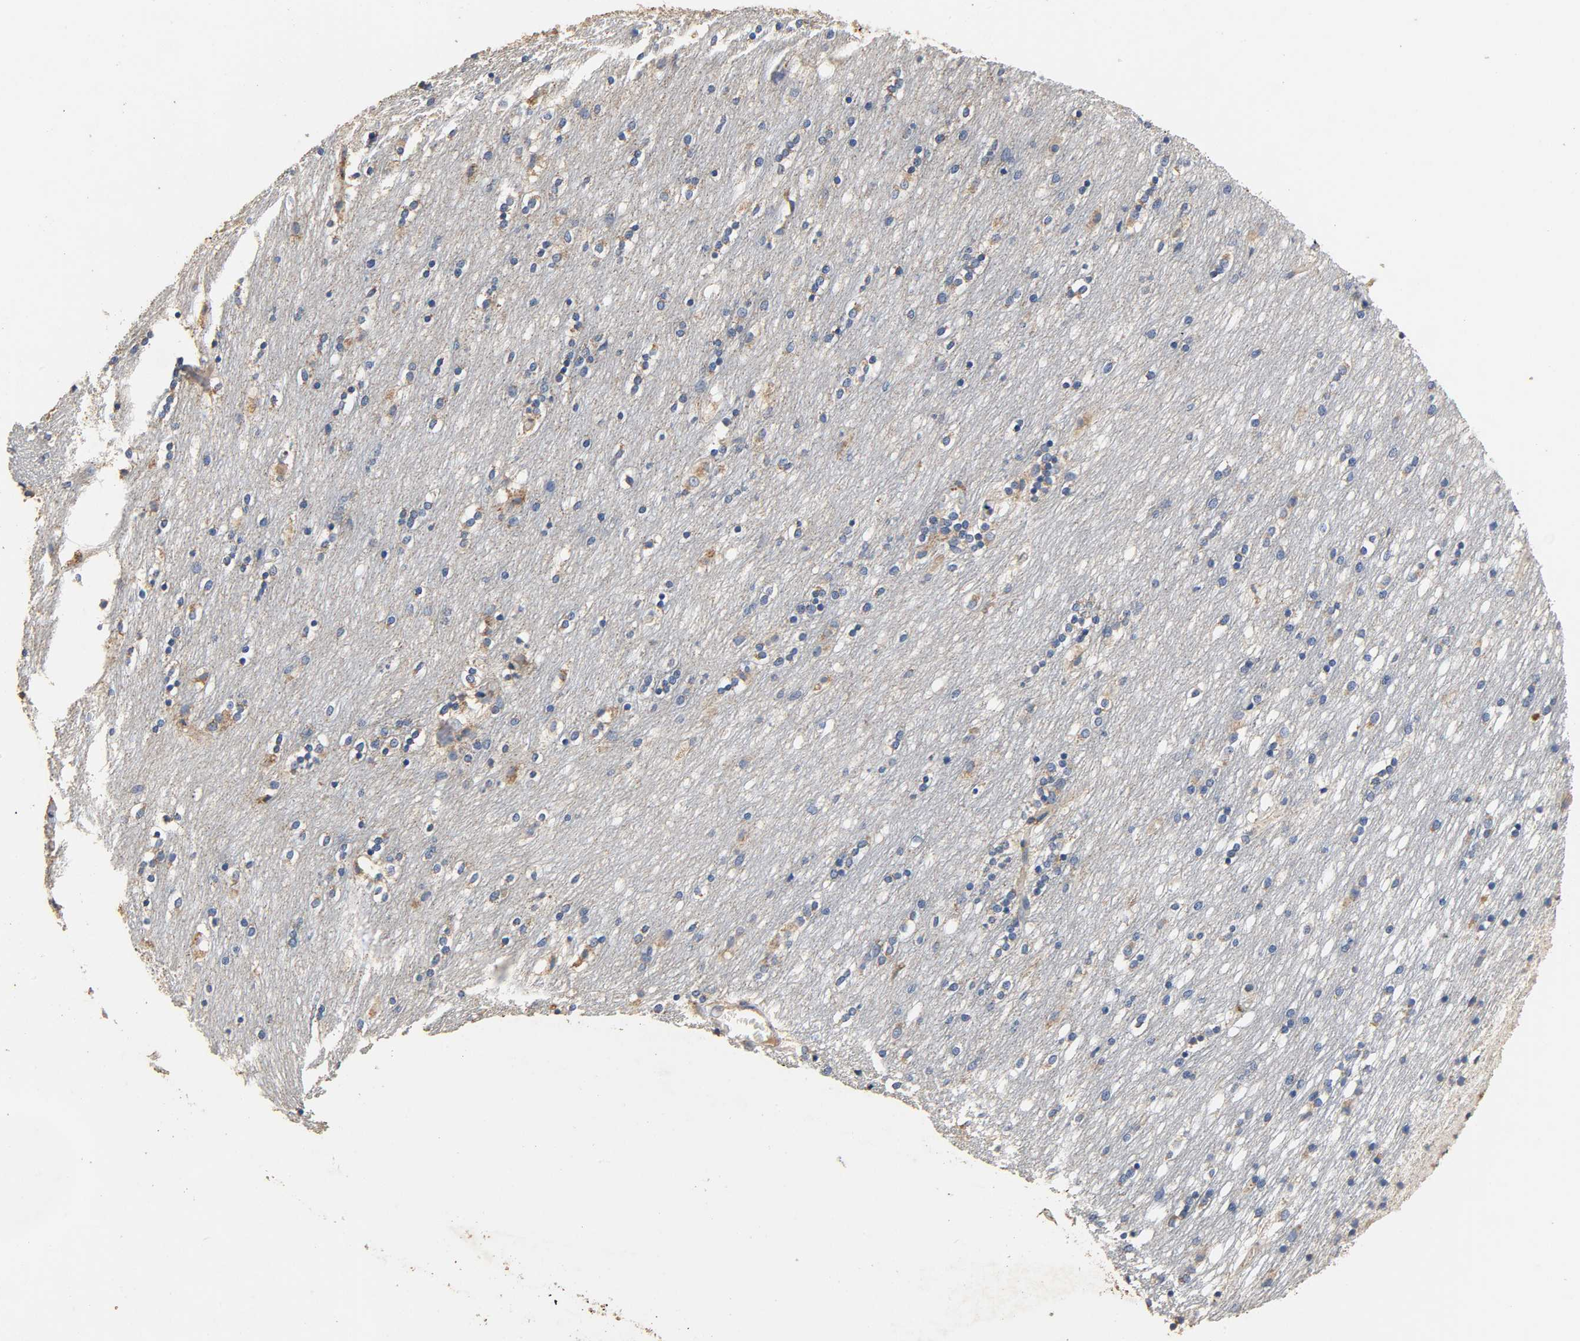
{"staining": {"intensity": "negative", "quantity": "none", "location": "none"}, "tissue": "caudate", "cell_type": "Glial cells", "image_type": "normal", "snomed": [{"axis": "morphology", "description": "Normal tissue, NOS"}, {"axis": "topography", "description": "Lateral ventricle wall"}], "caption": "DAB immunohistochemical staining of normal caudate shows no significant positivity in glial cells. (DAB (3,3'-diaminobenzidine) immunohistochemistry (IHC) with hematoxylin counter stain).", "gene": "NDUFS3", "patient": {"sex": "female", "age": 54}}